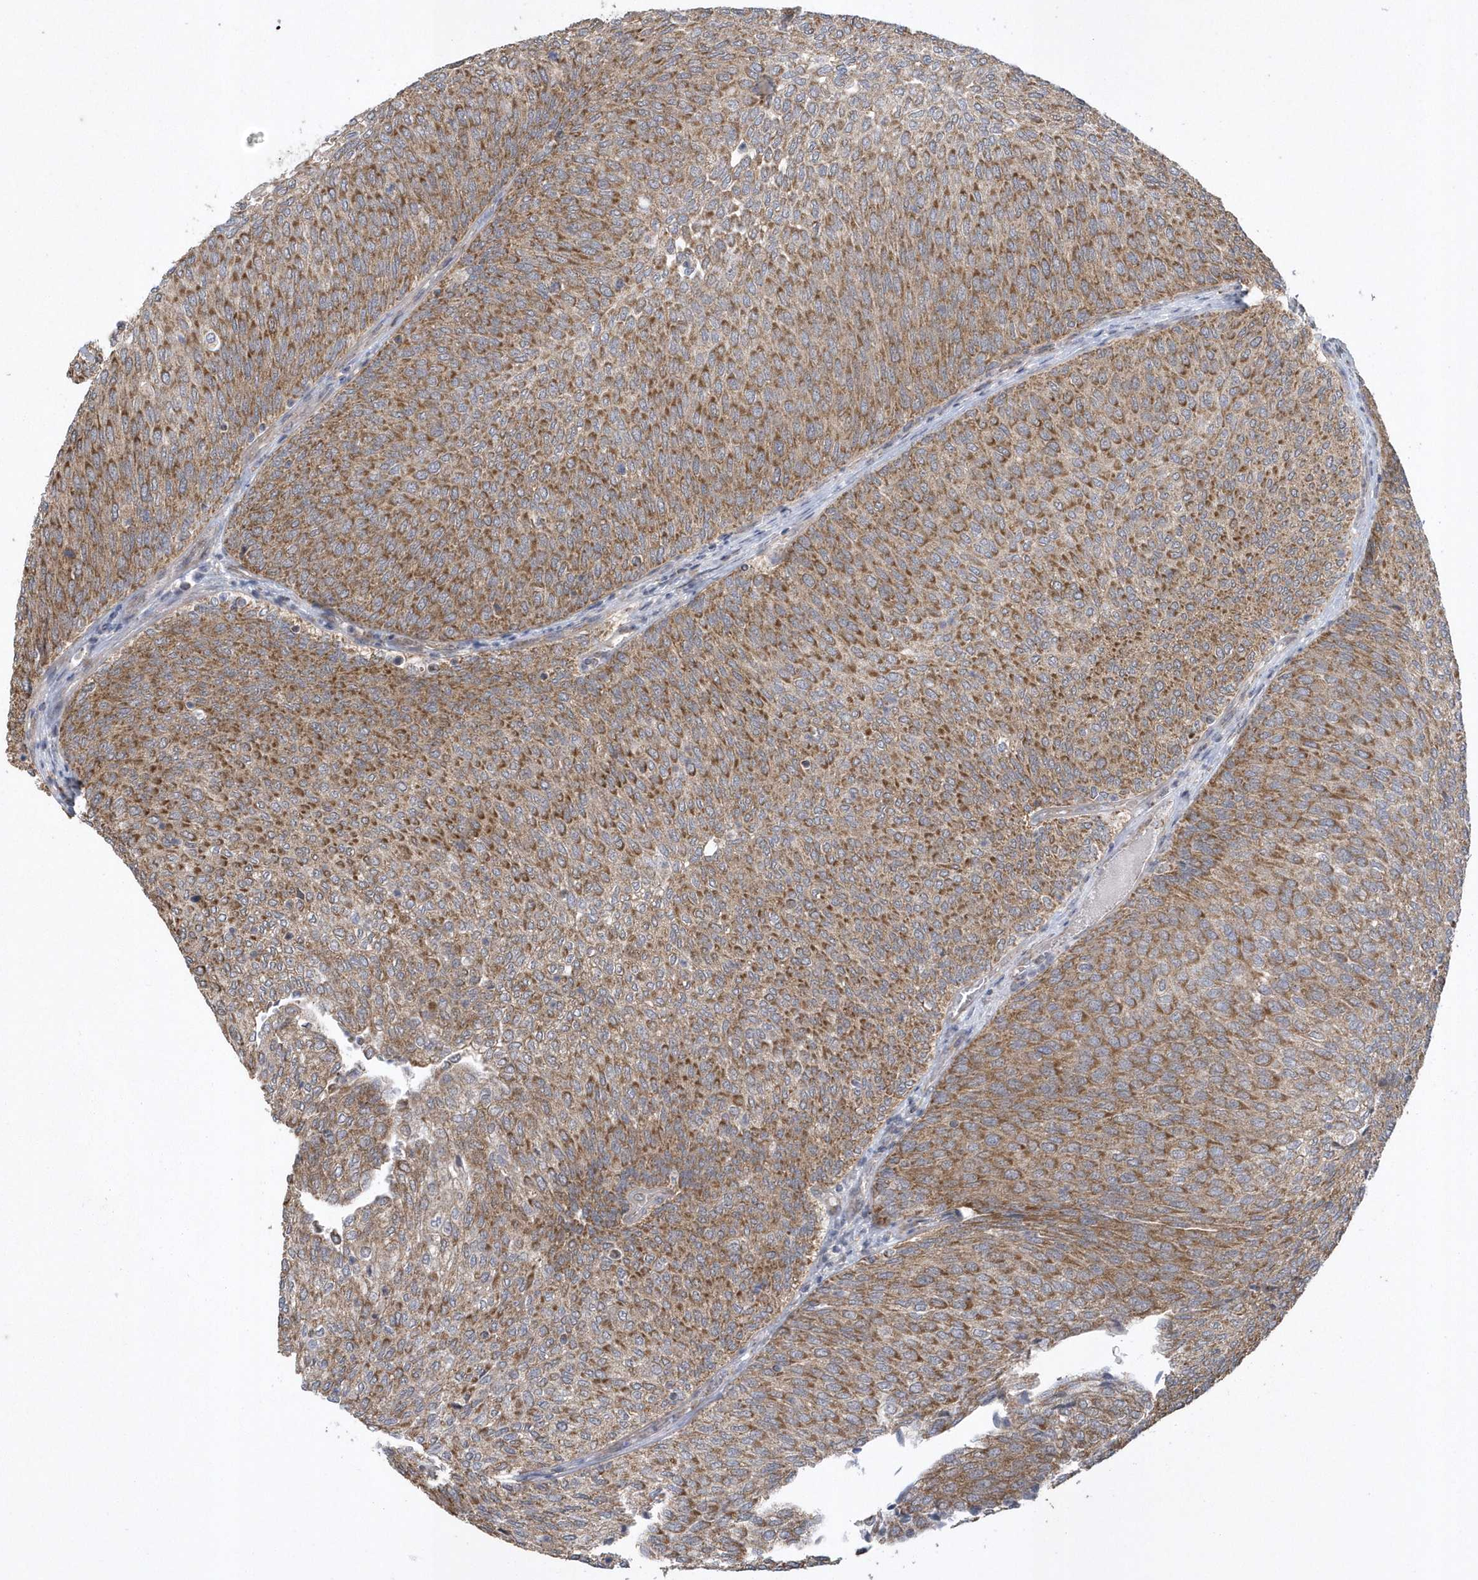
{"staining": {"intensity": "moderate", "quantity": ">75%", "location": "cytoplasmic/membranous"}, "tissue": "urothelial cancer", "cell_type": "Tumor cells", "image_type": "cancer", "snomed": [{"axis": "morphology", "description": "Urothelial carcinoma, Low grade"}, {"axis": "topography", "description": "Urinary bladder"}], "caption": "Brown immunohistochemical staining in urothelial carcinoma (low-grade) exhibits moderate cytoplasmic/membranous expression in approximately >75% of tumor cells.", "gene": "SLX9", "patient": {"sex": "female", "age": 79}}